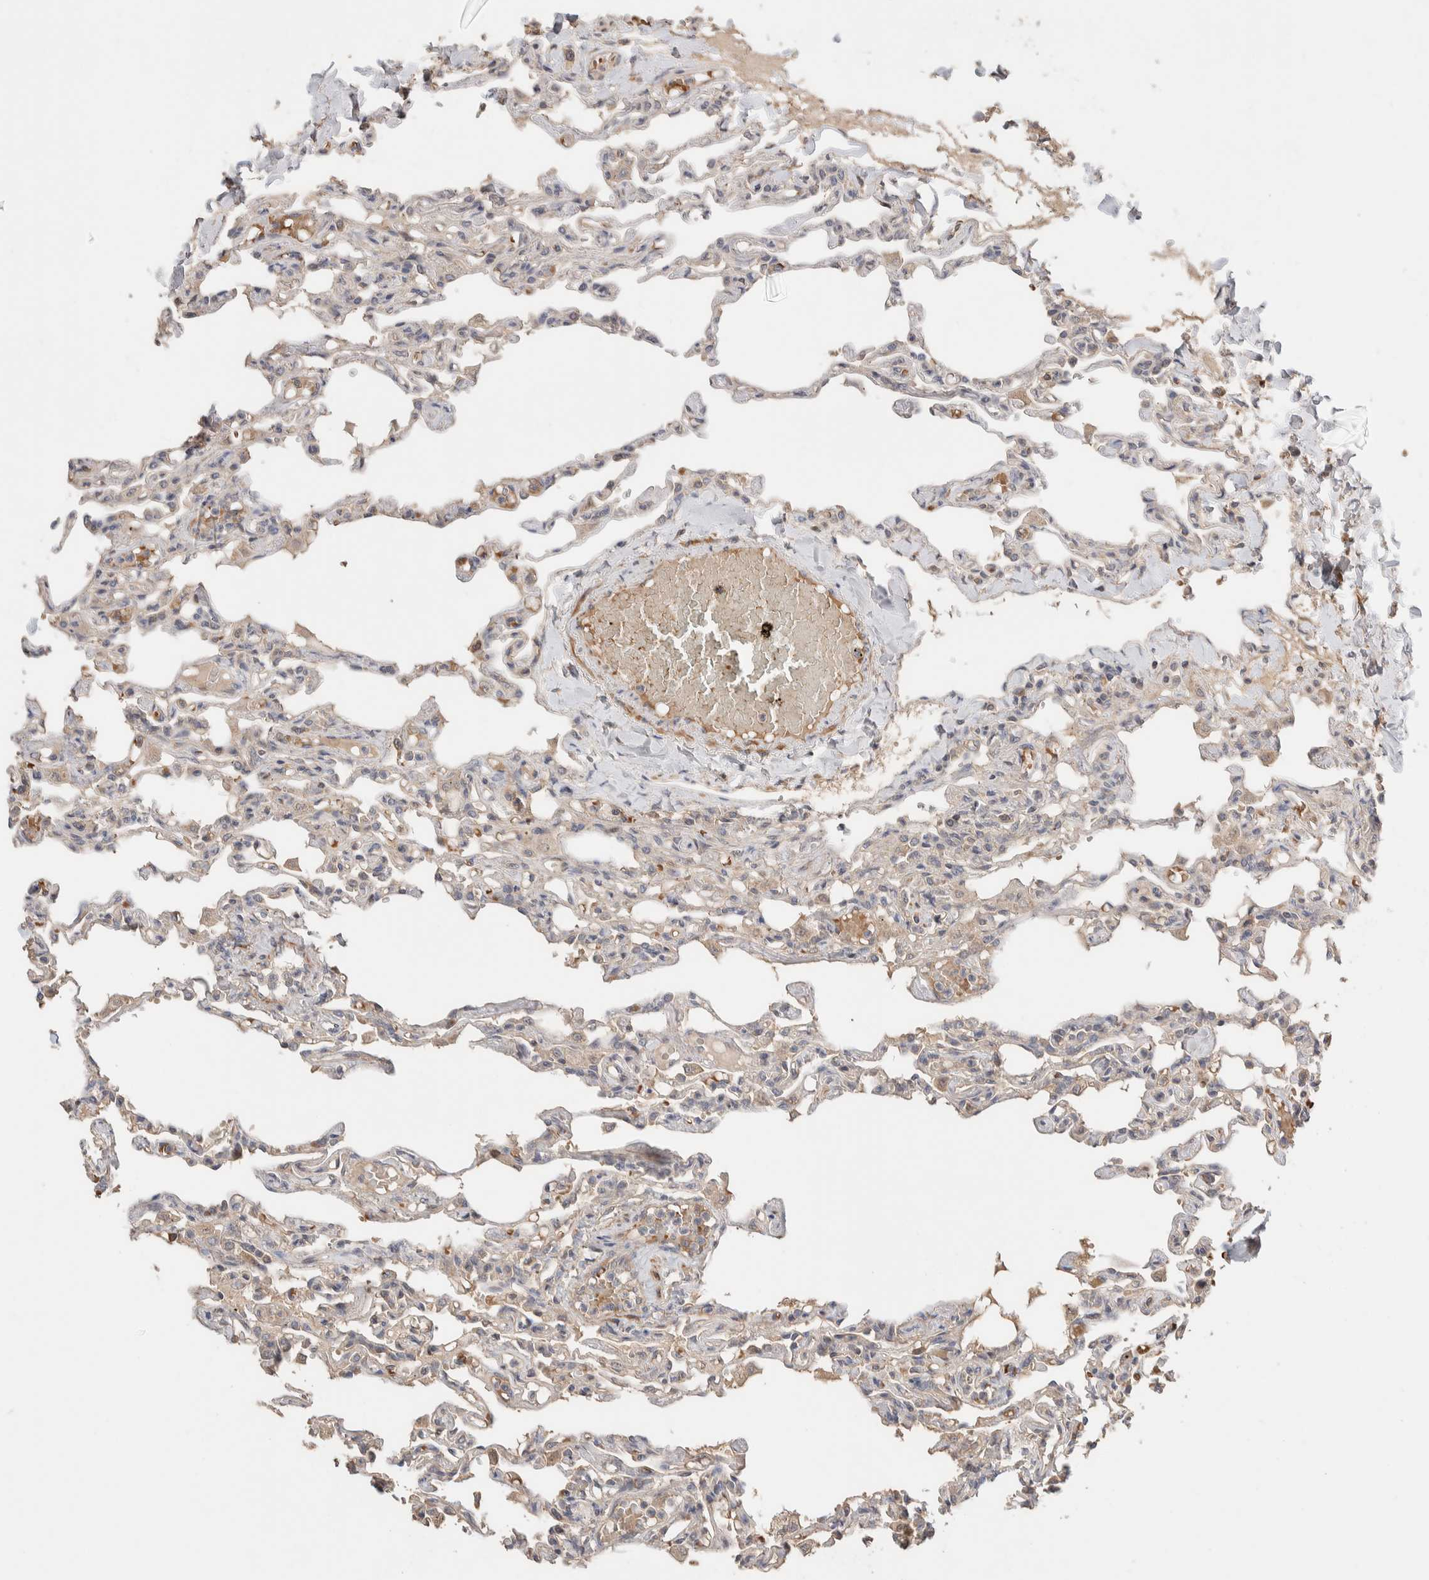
{"staining": {"intensity": "weak", "quantity": "<25%", "location": "cytoplasmic/membranous"}, "tissue": "lung", "cell_type": "Alveolar cells", "image_type": "normal", "snomed": [{"axis": "morphology", "description": "Normal tissue, NOS"}, {"axis": "topography", "description": "Lung"}], "caption": "IHC photomicrograph of unremarkable lung: human lung stained with DAB reveals no significant protein expression in alveolar cells.", "gene": "WDR91", "patient": {"sex": "male", "age": 21}}